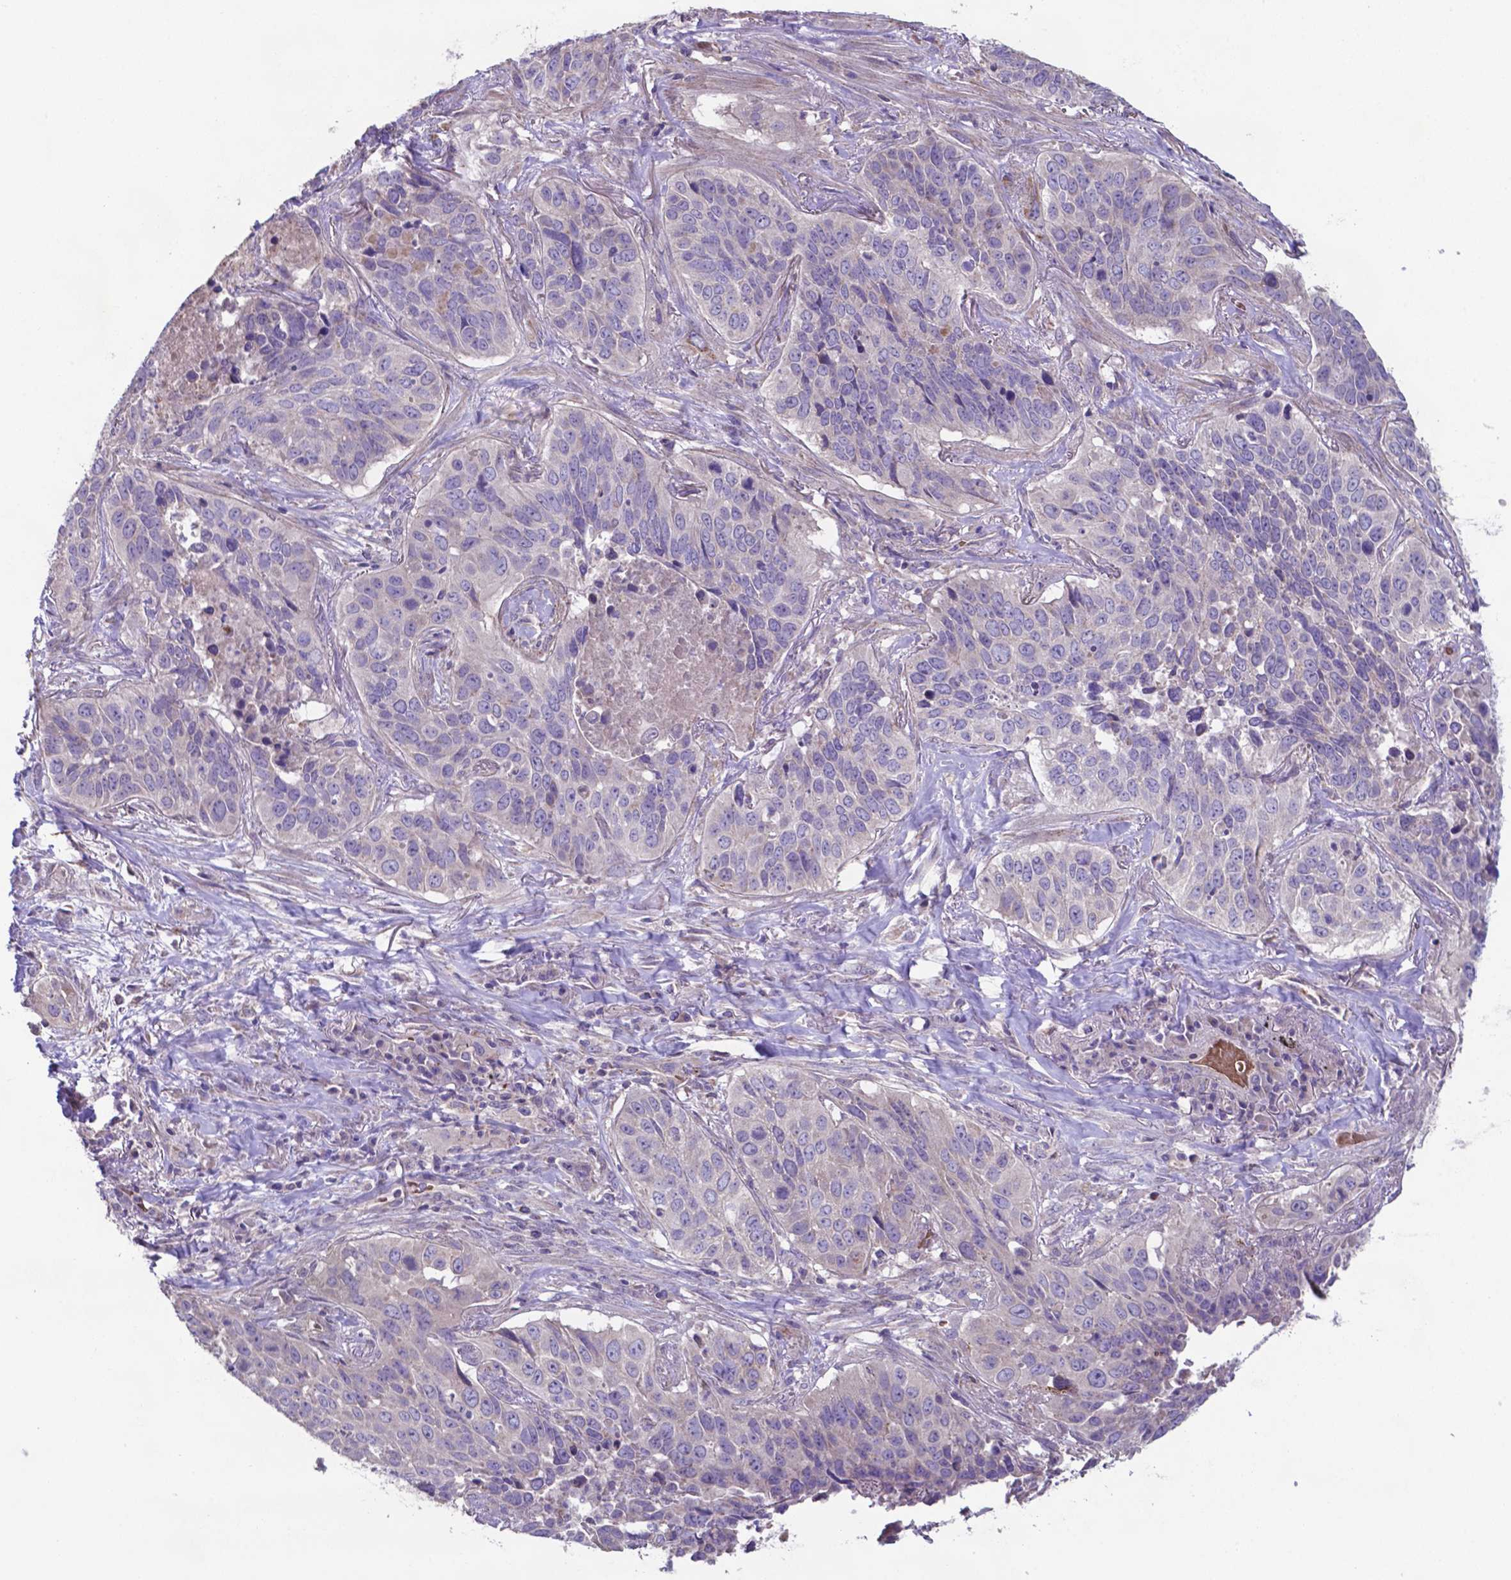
{"staining": {"intensity": "negative", "quantity": "none", "location": "none"}, "tissue": "lung cancer", "cell_type": "Tumor cells", "image_type": "cancer", "snomed": [{"axis": "morphology", "description": "Normal tissue, NOS"}, {"axis": "morphology", "description": "Squamous cell carcinoma, NOS"}, {"axis": "topography", "description": "Bronchus"}, {"axis": "topography", "description": "Lung"}], "caption": "High magnification brightfield microscopy of squamous cell carcinoma (lung) stained with DAB (brown) and counterstained with hematoxylin (blue): tumor cells show no significant expression.", "gene": "TYRO3", "patient": {"sex": "male", "age": 64}}